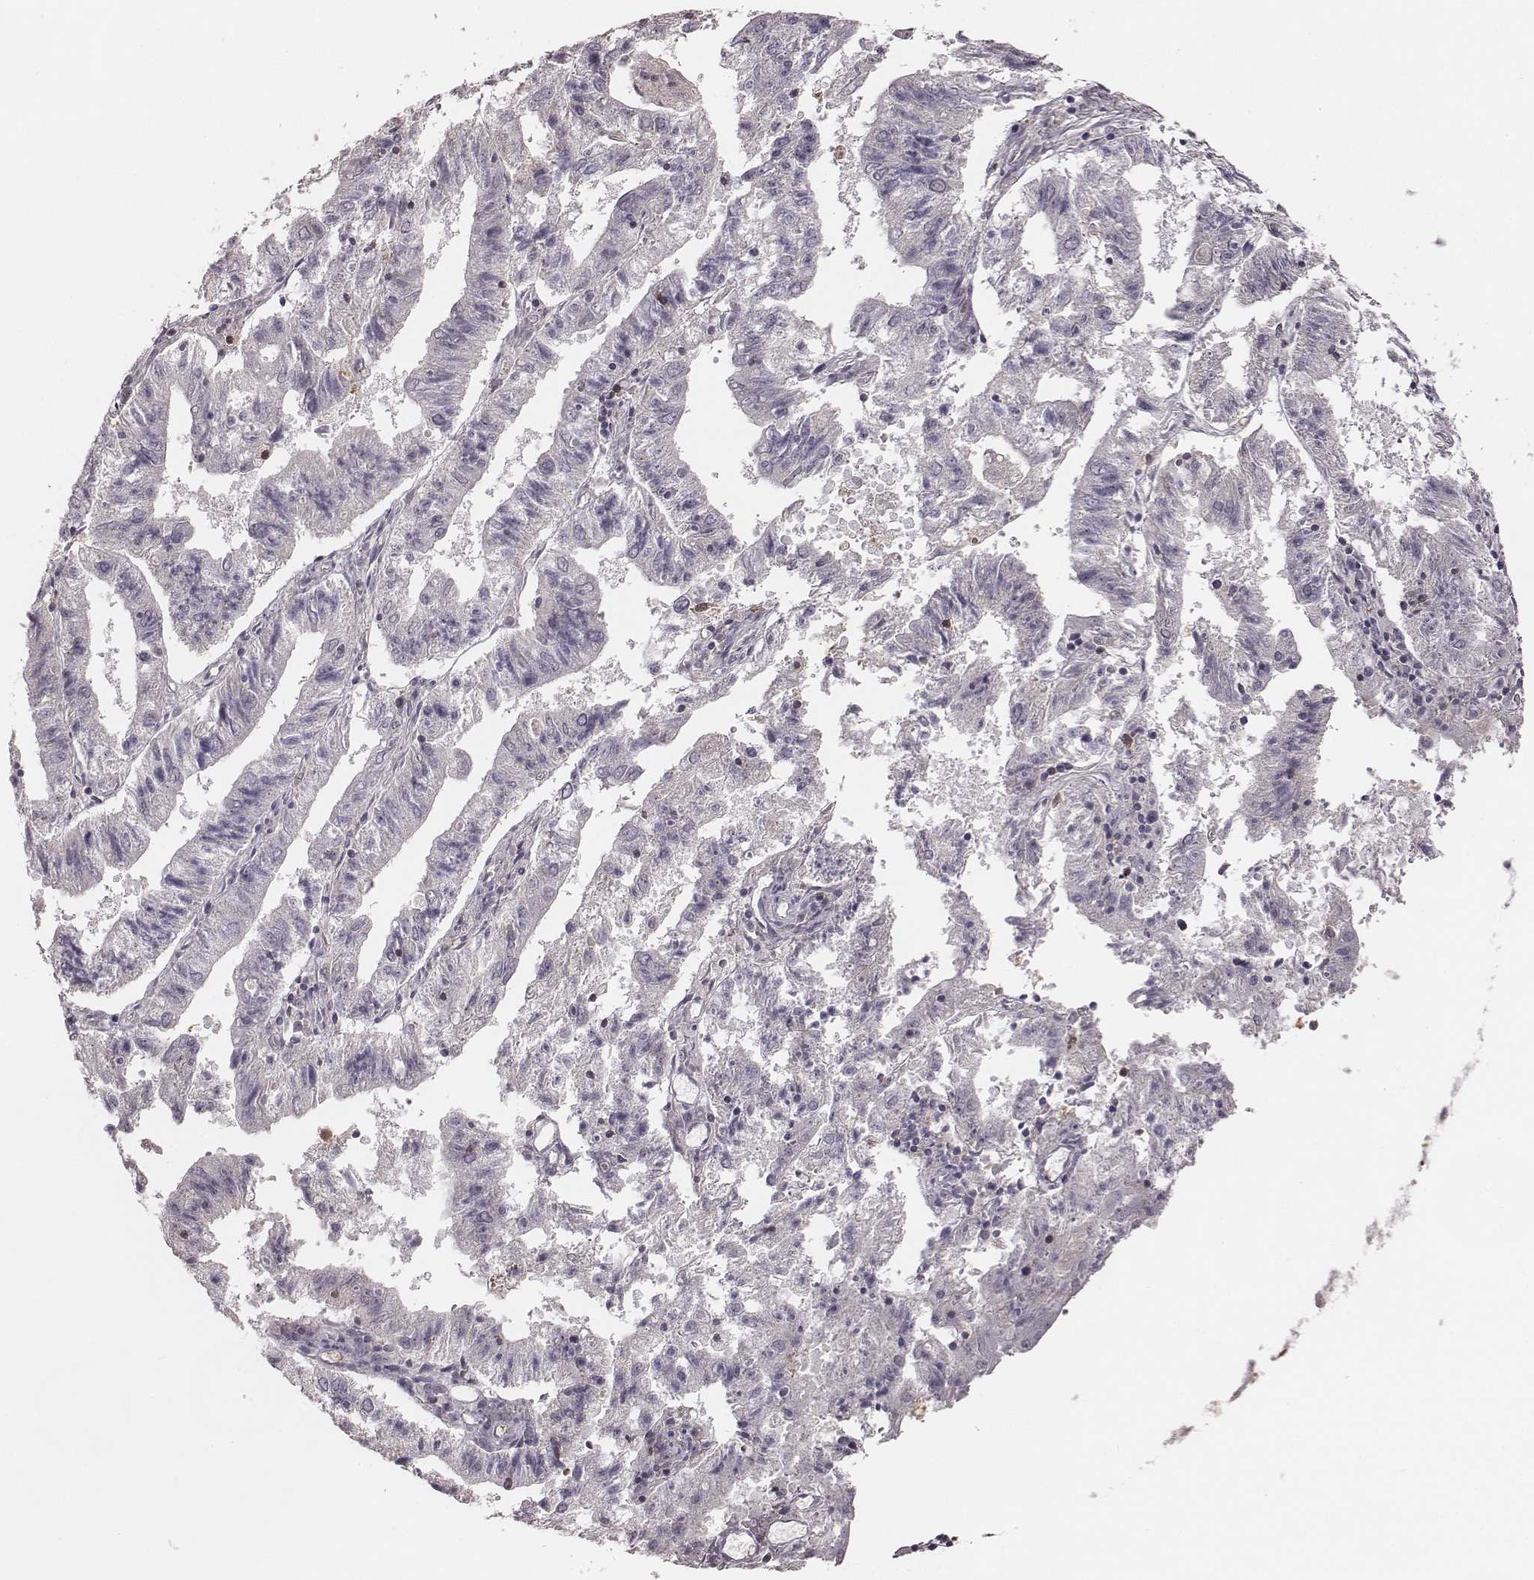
{"staining": {"intensity": "negative", "quantity": "none", "location": "none"}, "tissue": "endometrial cancer", "cell_type": "Tumor cells", "image_type": "cancer", "snomed": [{"axis": "morphology", "description": "Adenocarcinoma, NOS"}, {"axis": "topography", "description": "Endometrium"}], "caption": "Immunohistochemistry (IHC) of human endometrial adenocarcinoma shows no staining in tumor cells. The staining is performed using DAB brown chromogen with nuclei counter-stained in using hematoxylin.", "gene": "ZYX", "patient": {"sex": "female", "age": 82}}